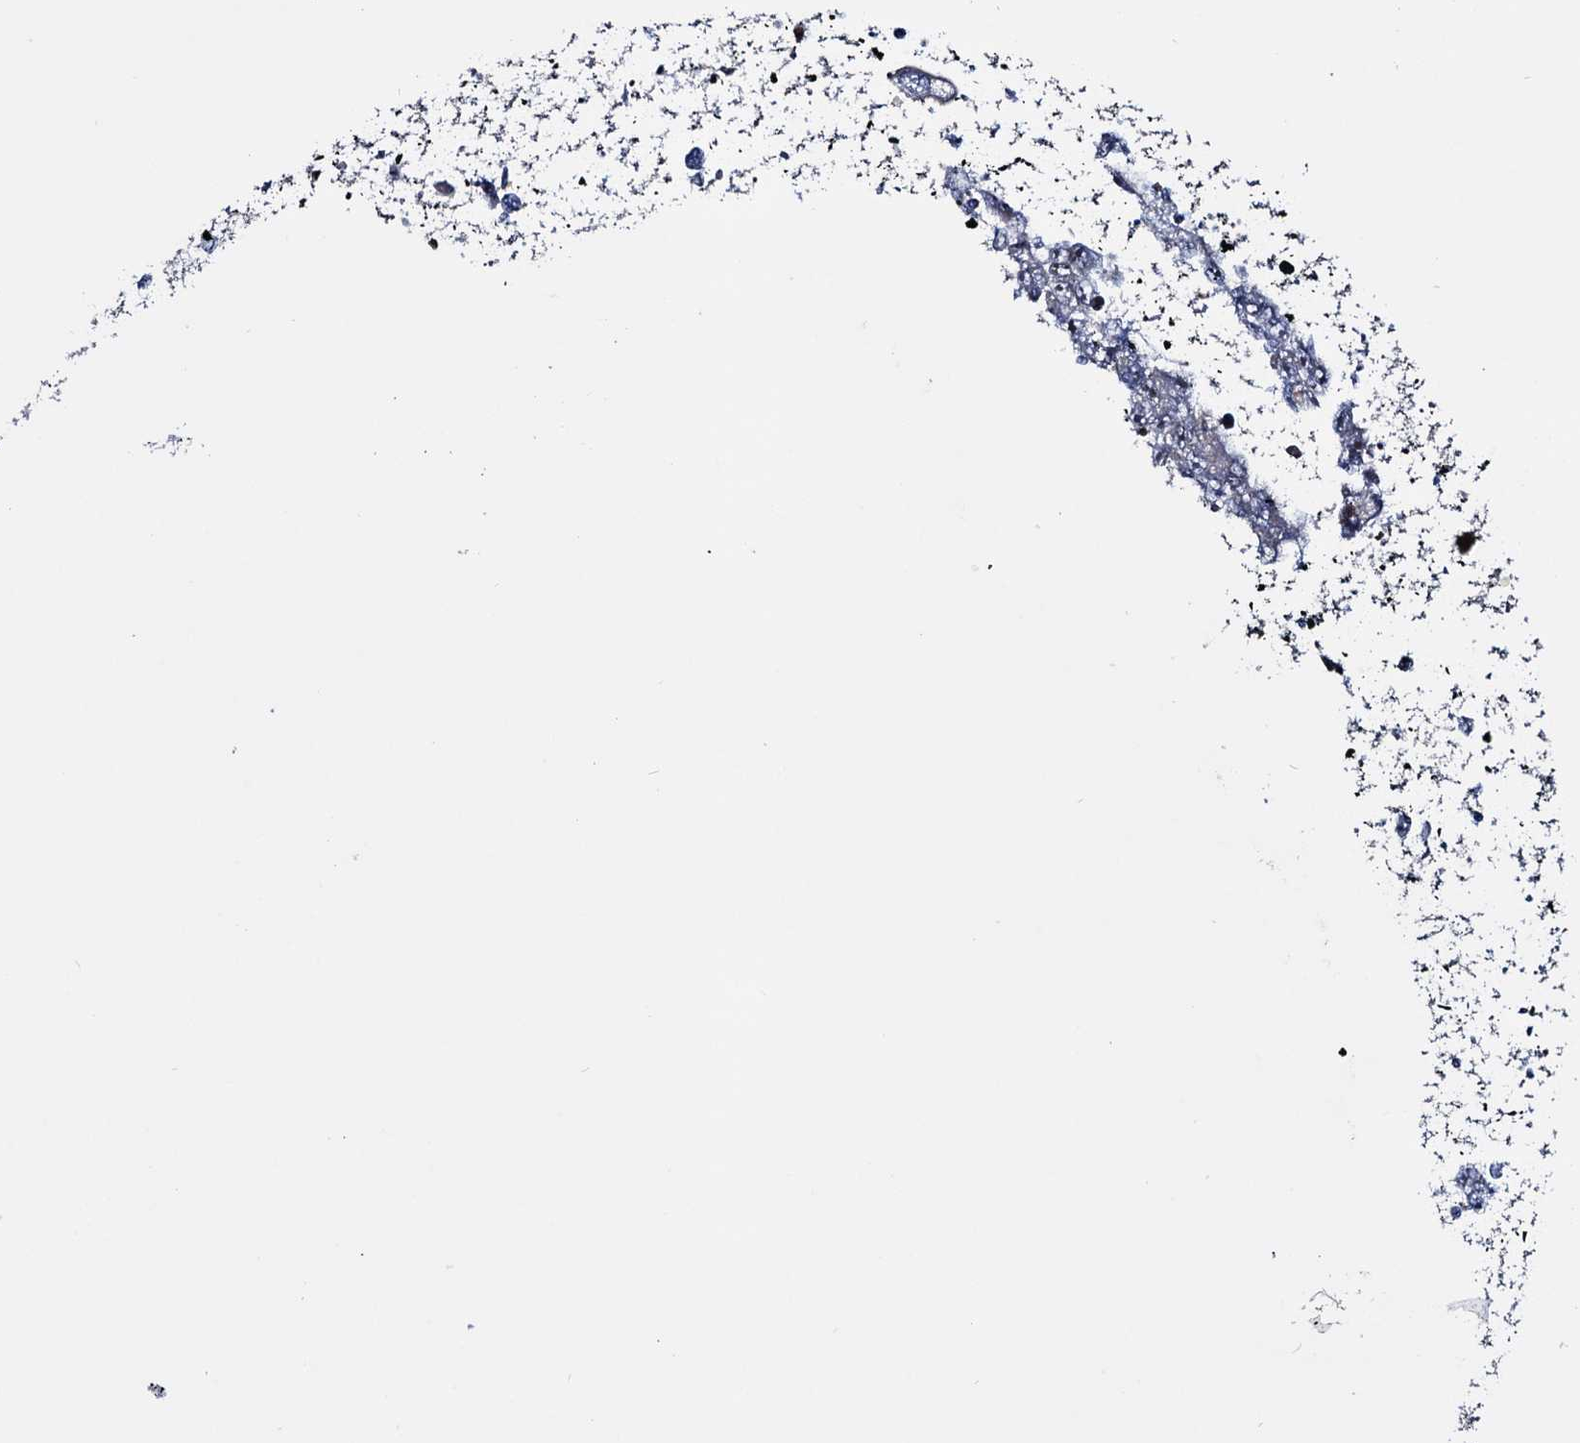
{"staining": {"intensity": "weak", "quantity": "<25%", "location": "cytoplasmic/membranous"}, "tissue": "urothelial cancer", "cell_type": "Tumor cells", "image_type": "cancer", "snomed": [{"axis": "morphology", "description": "Urothelial carcinoma, High grade"}, {"axis": "topography", "description": "Urinary bladder"}], "caption": "An IHC histopathology image of urothelial carcinoma (high-grade) is shown. There is no staining in tumor cells of urothelial carcinoma (high-grade).", "gene": "EYA4", "patient": {"sex": "male", "age": 64}}